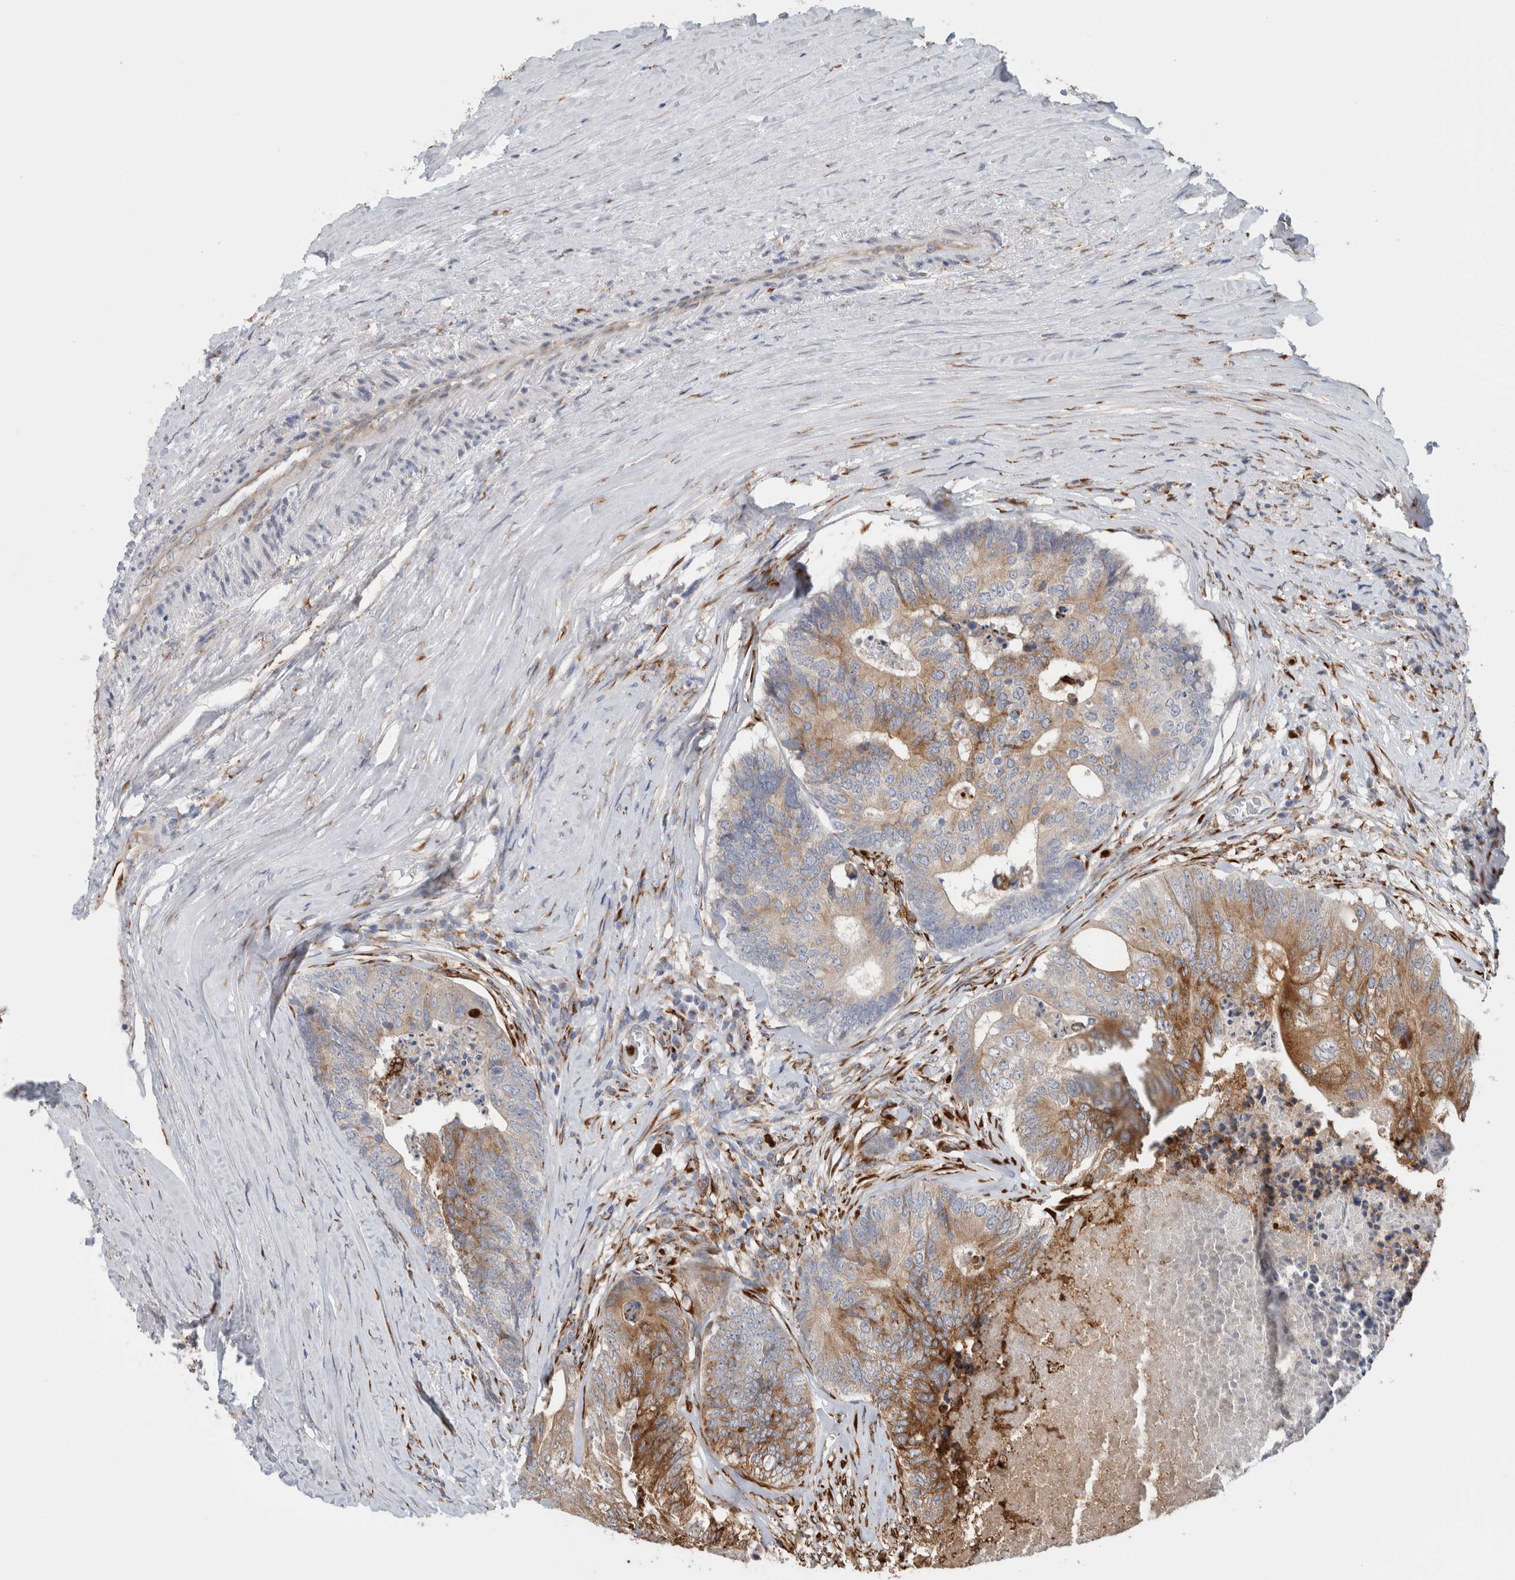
{"staining": {"intensity": "moderate", "quantity": ">75%", "location": "cytoplasmic/membranous"}, "tissue": "colorectal cancer", "cell_type": "Tumor cells", "image_type": "cancer", "snomed": [{"axis": "morphology", "description": "Adenocarcinoma, NOS"}, {"axis": "topography", "description": "Colon"}], "caption": "This is a histology image of immunohistochemistry (IHC) staining of colorectal adenocarcinoma, which shows moderate expression in the cytoplasmic/membranous of tumor cells.", "gene": "P4HA1", "patient": {"sex": "female", "age": 67}}